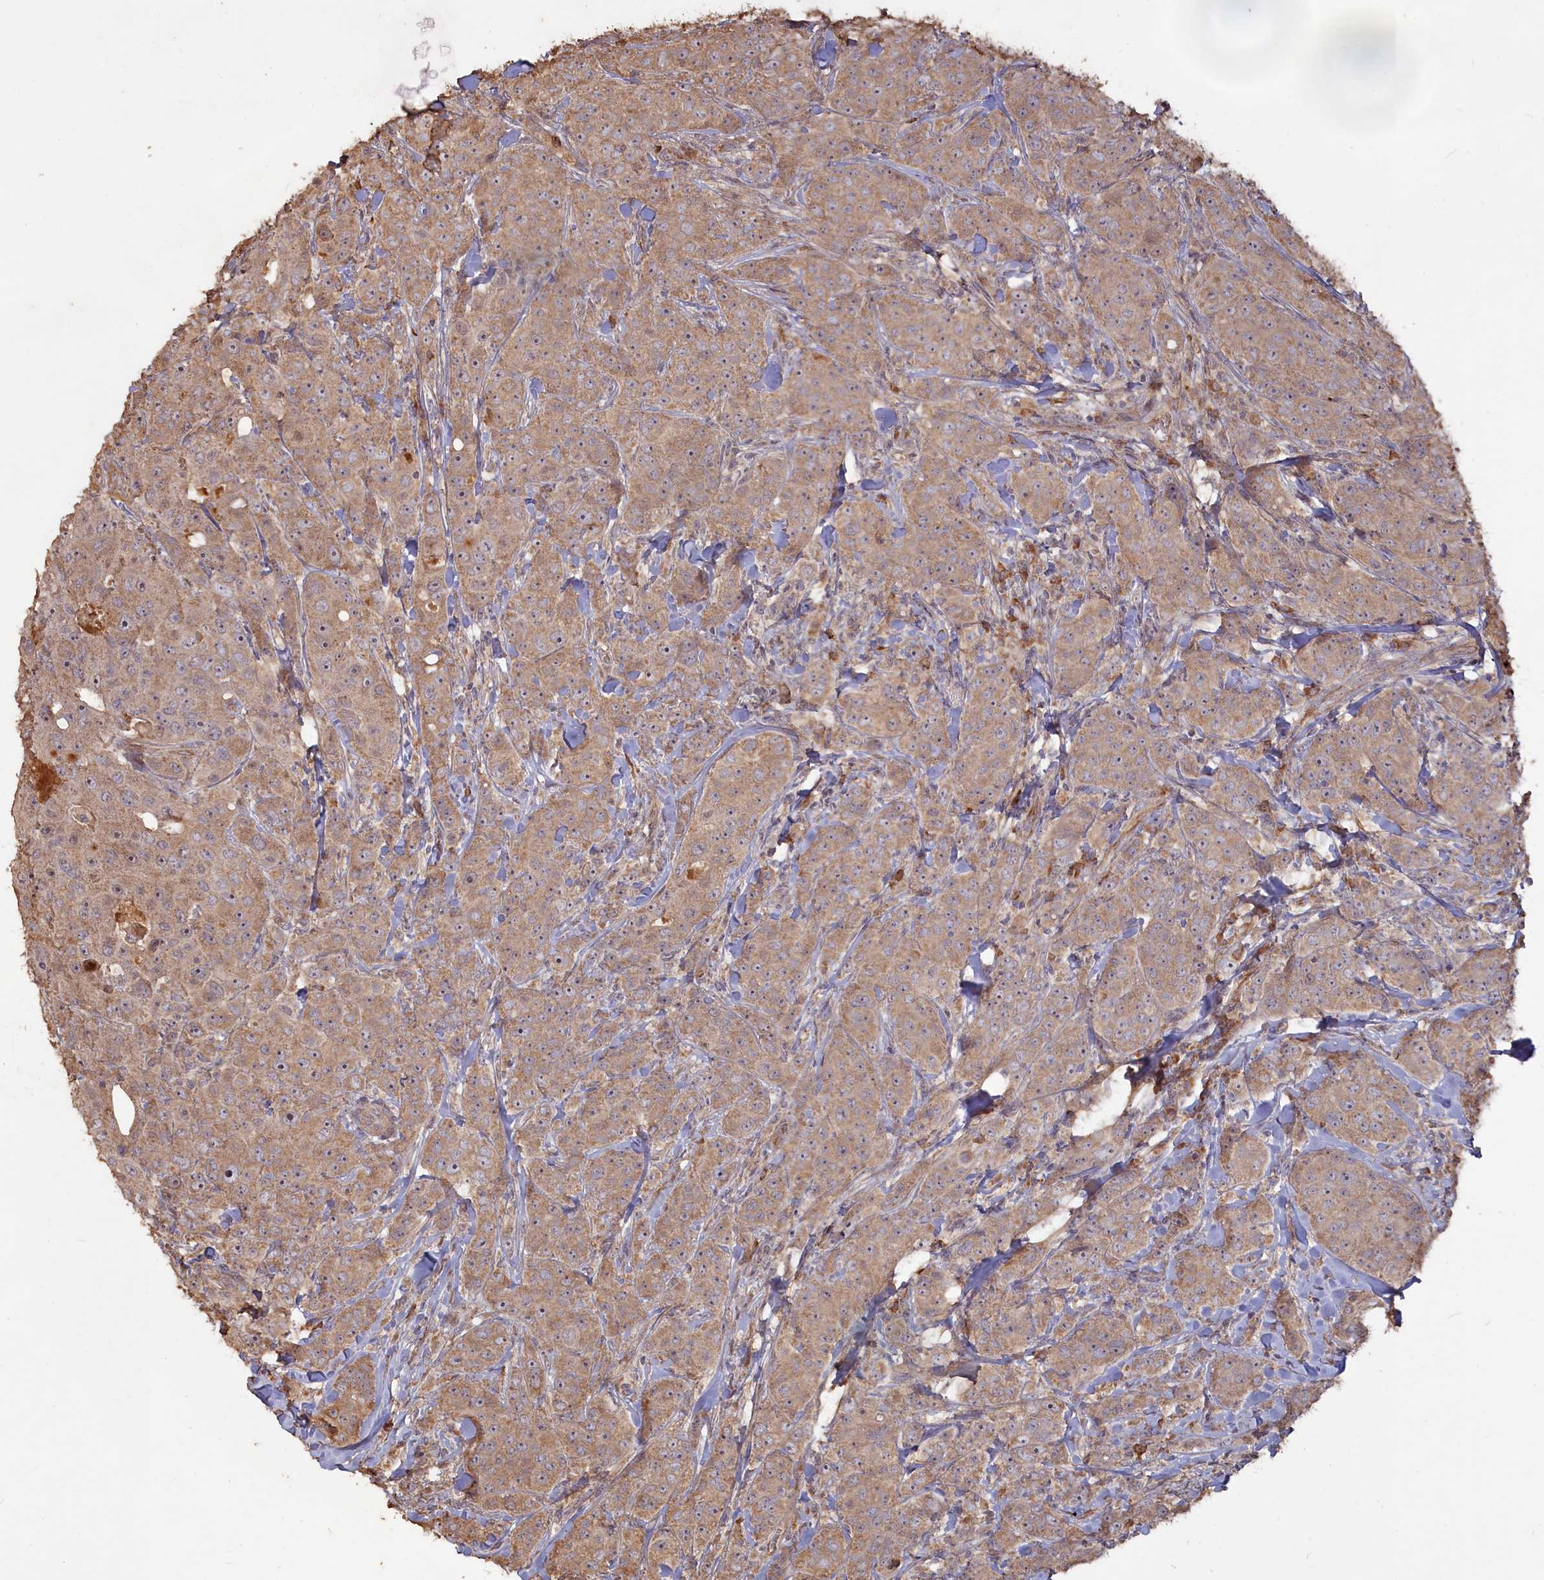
{"staining": {"intensity": "weak", "quantity": ">75%", "location": "cytoplasmic/membranous"}, "tissue": "breast cancer", "cell_type": "Tumor cells", "image_type": "cancer", "snomed": [{"axis": "morphology", "description": "Duct carcinoma"}, {"axis": "topography", "description": "Breast"}], "caption": "Immunohistochemical staining of breast cancer (intraductal carcinoma) reveals low levels of weak cytoplasmic/membranous staining in about >75% of tumor cells.", "gene": "LAYN", "patient": {"sex": "female", "age": 43}}